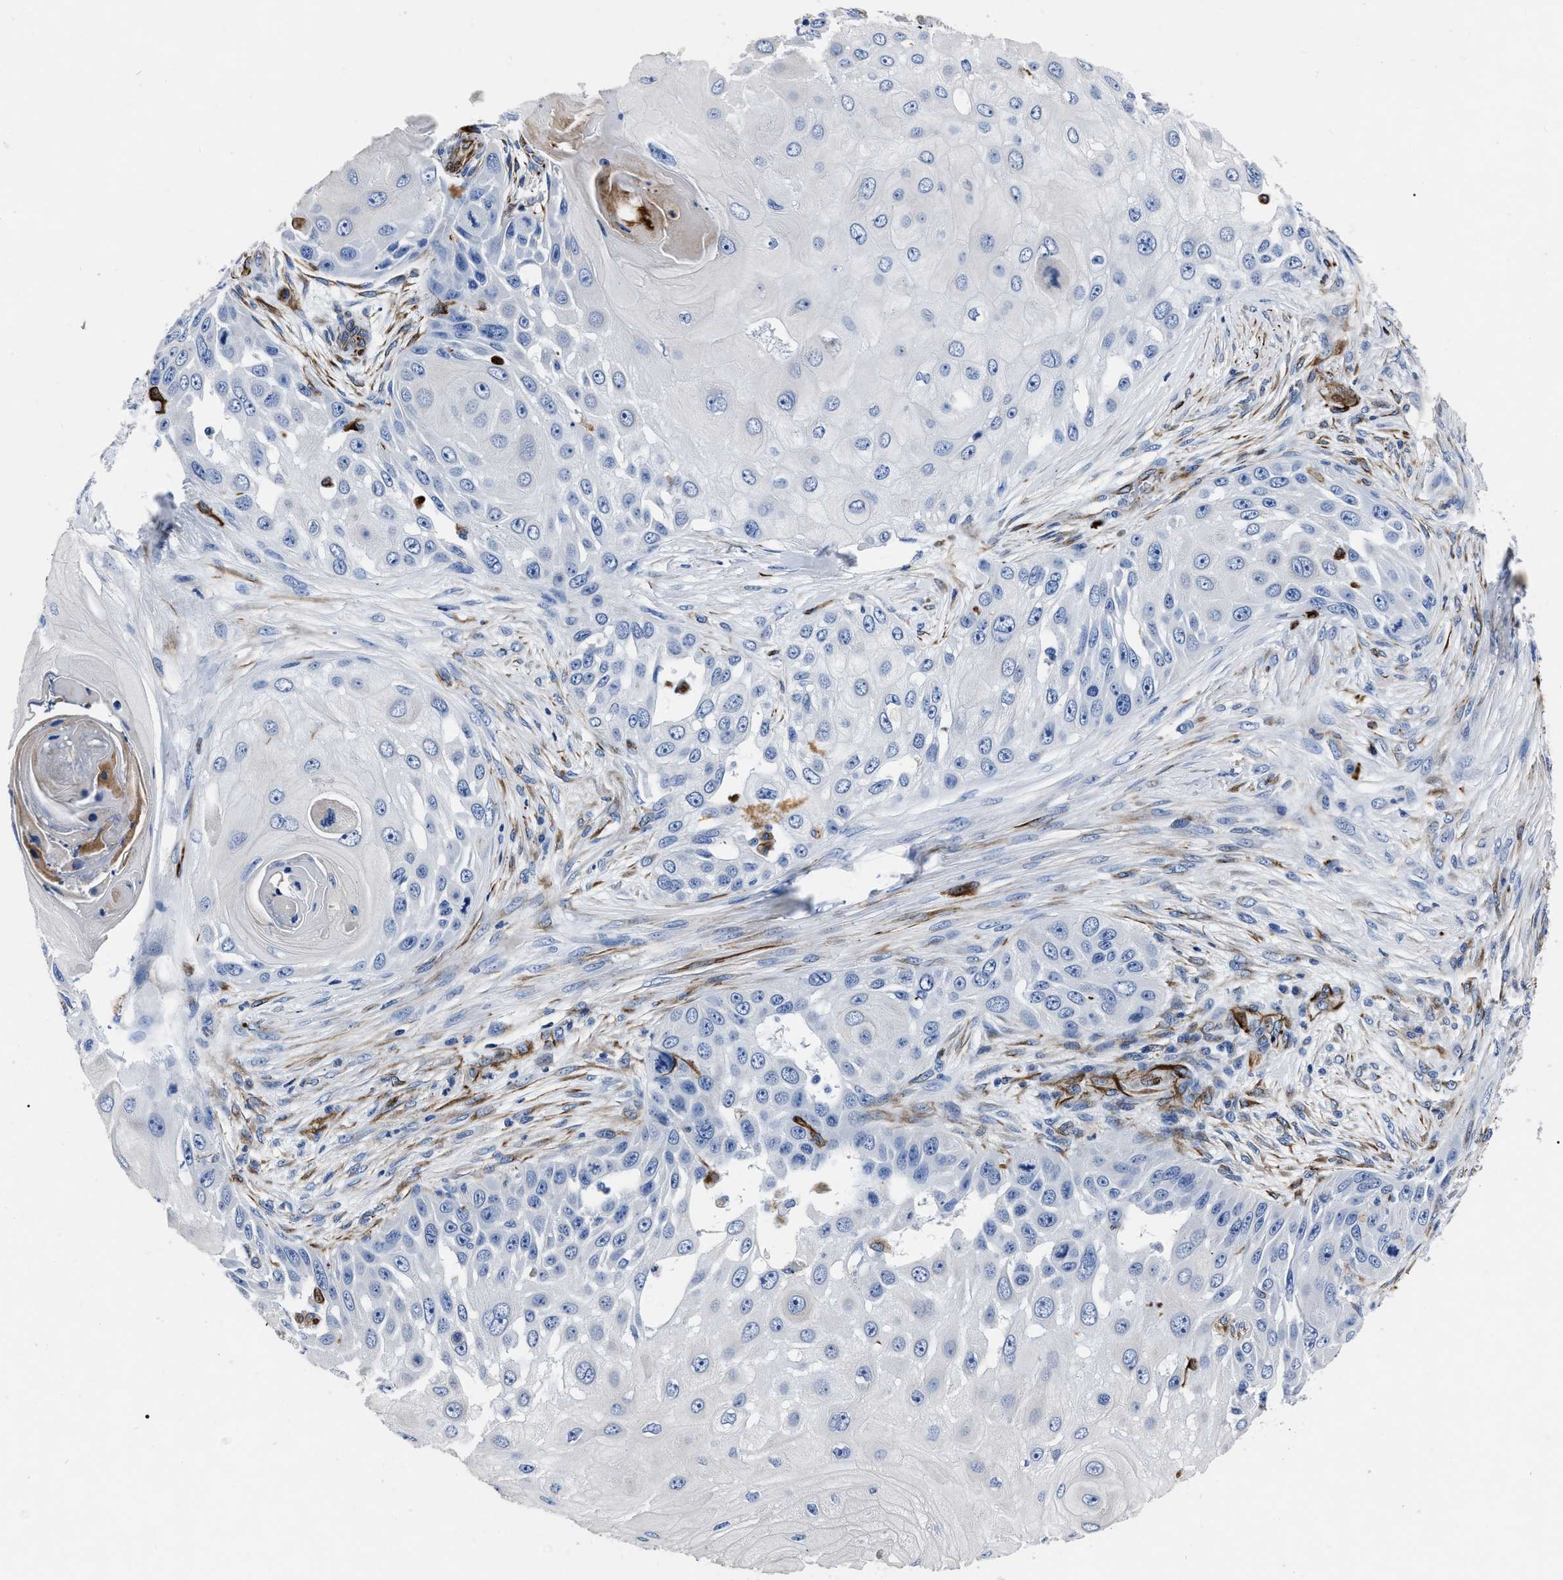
{"staining": {"intensity": "negative", "quantity": "none", "location": "none"}, "tissue": "skin cancer", "cell_type": "Tumor cells", "image_type": "cancer", "snomed": [{"axis": "morphology", "description": "Squamous cell carcinoma, NOS"}, {"axis": "topography", "description": "Skin"}], "caption": "Immunohistochemical staining of skin cancer (squamous cell carcinoma) demonstrates no significant positivity in tumor cells.", "gene": "OR10G3", "patient": {"sex": "female", "age": 44}}